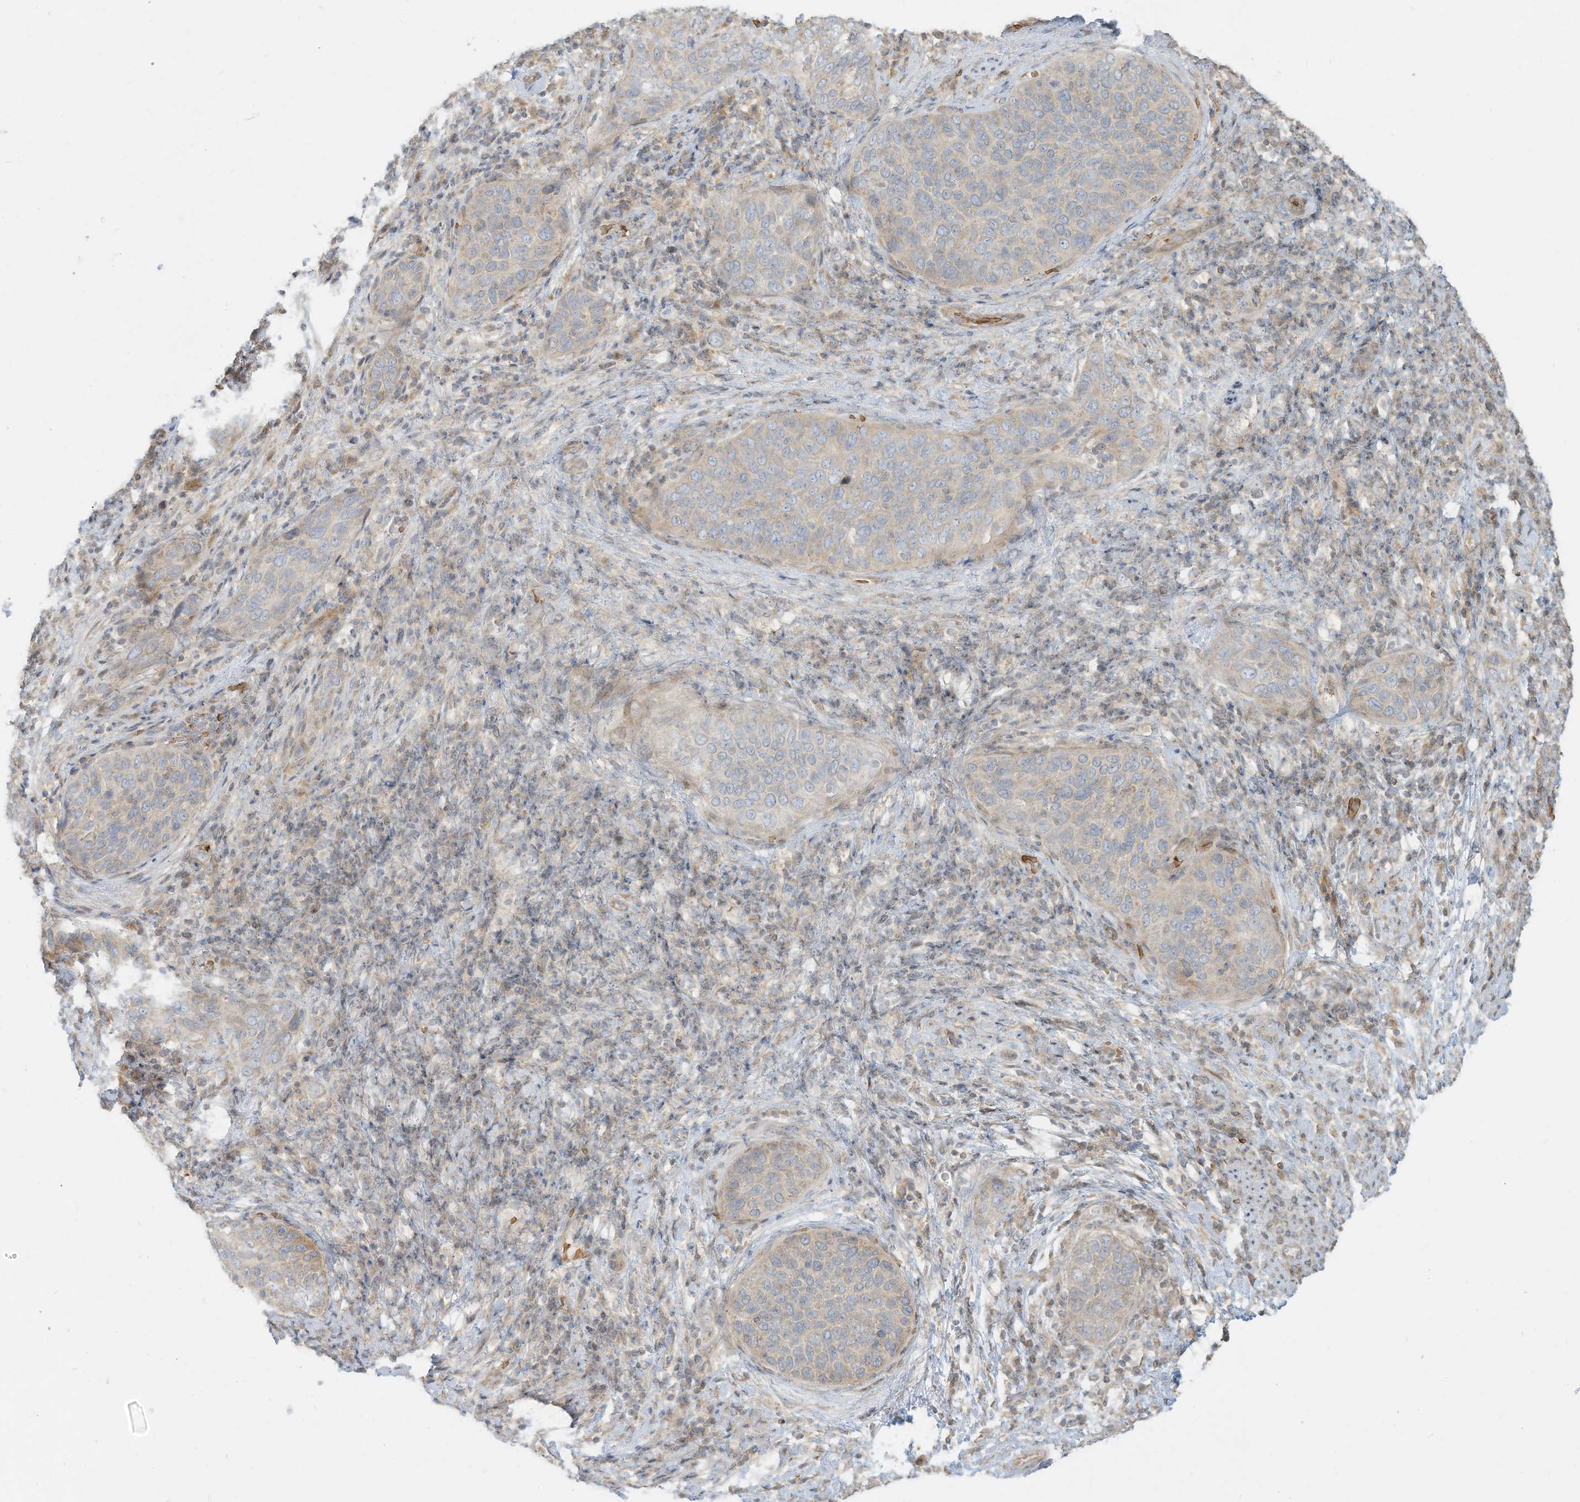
{"staining": {"intensity": "negative", "quantity": "none", "location": "none"}, "tissue": "cervical cancer", "cell_type": "Tumor cells", "image_type": "cancer", "snomed": [{"axis": "morphology", "description": "Squamous cell carcinoma, NOS"}, {"axis": "topography", "description": "Cervix"}], "caption": "There is no significant positivity in tumor cells of squamous cell carcinoma (cervical).", "gene": "OFD1", "patient": {"sex": "female", "age": 60}}